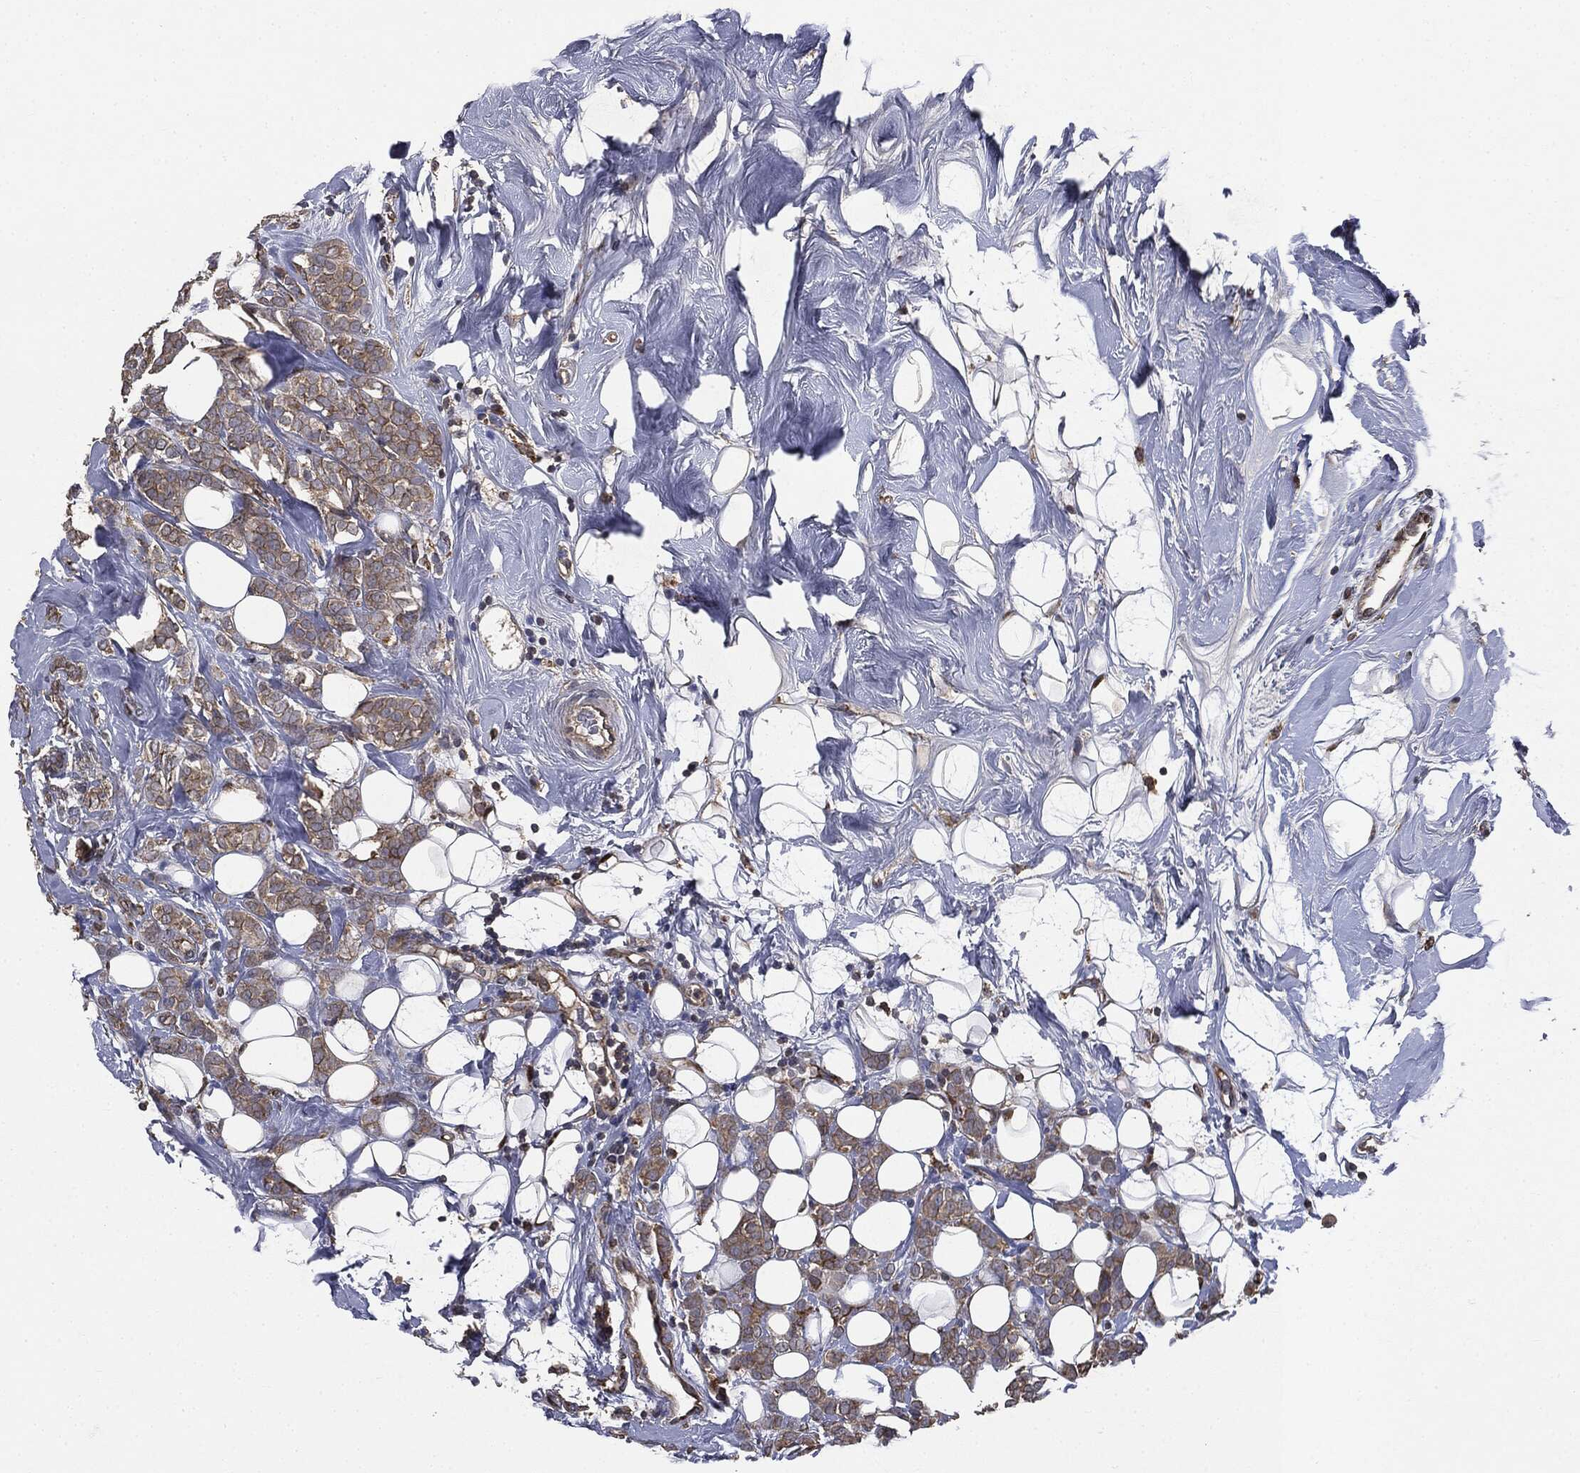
{"staining": {"intensity": "weak", "quantity": ">75%", "location": "cytoplasmic/membranous"}, "tissue": "breast cancer", "cell_type": "Tumor cells", "image_type": "cancer", "snomed": [{"axis": "morphology", "description": "Lobular carcinoma"}, {"axis": "topography", "description": "Breast"}], "caption": "Breast cancer (lobular carcinoma) tissue shows weak cytoplasmic/membranous positivity in approximately >75% of tumor cells The staining is performed using DAB (3,3'-diaminobenzidine) brown chromogen to label protein expression. The nuclei are counter-stained blue using hematoxylin.", "gene": "PLOD3", "patient": {"sex": "female", "age": 49}}